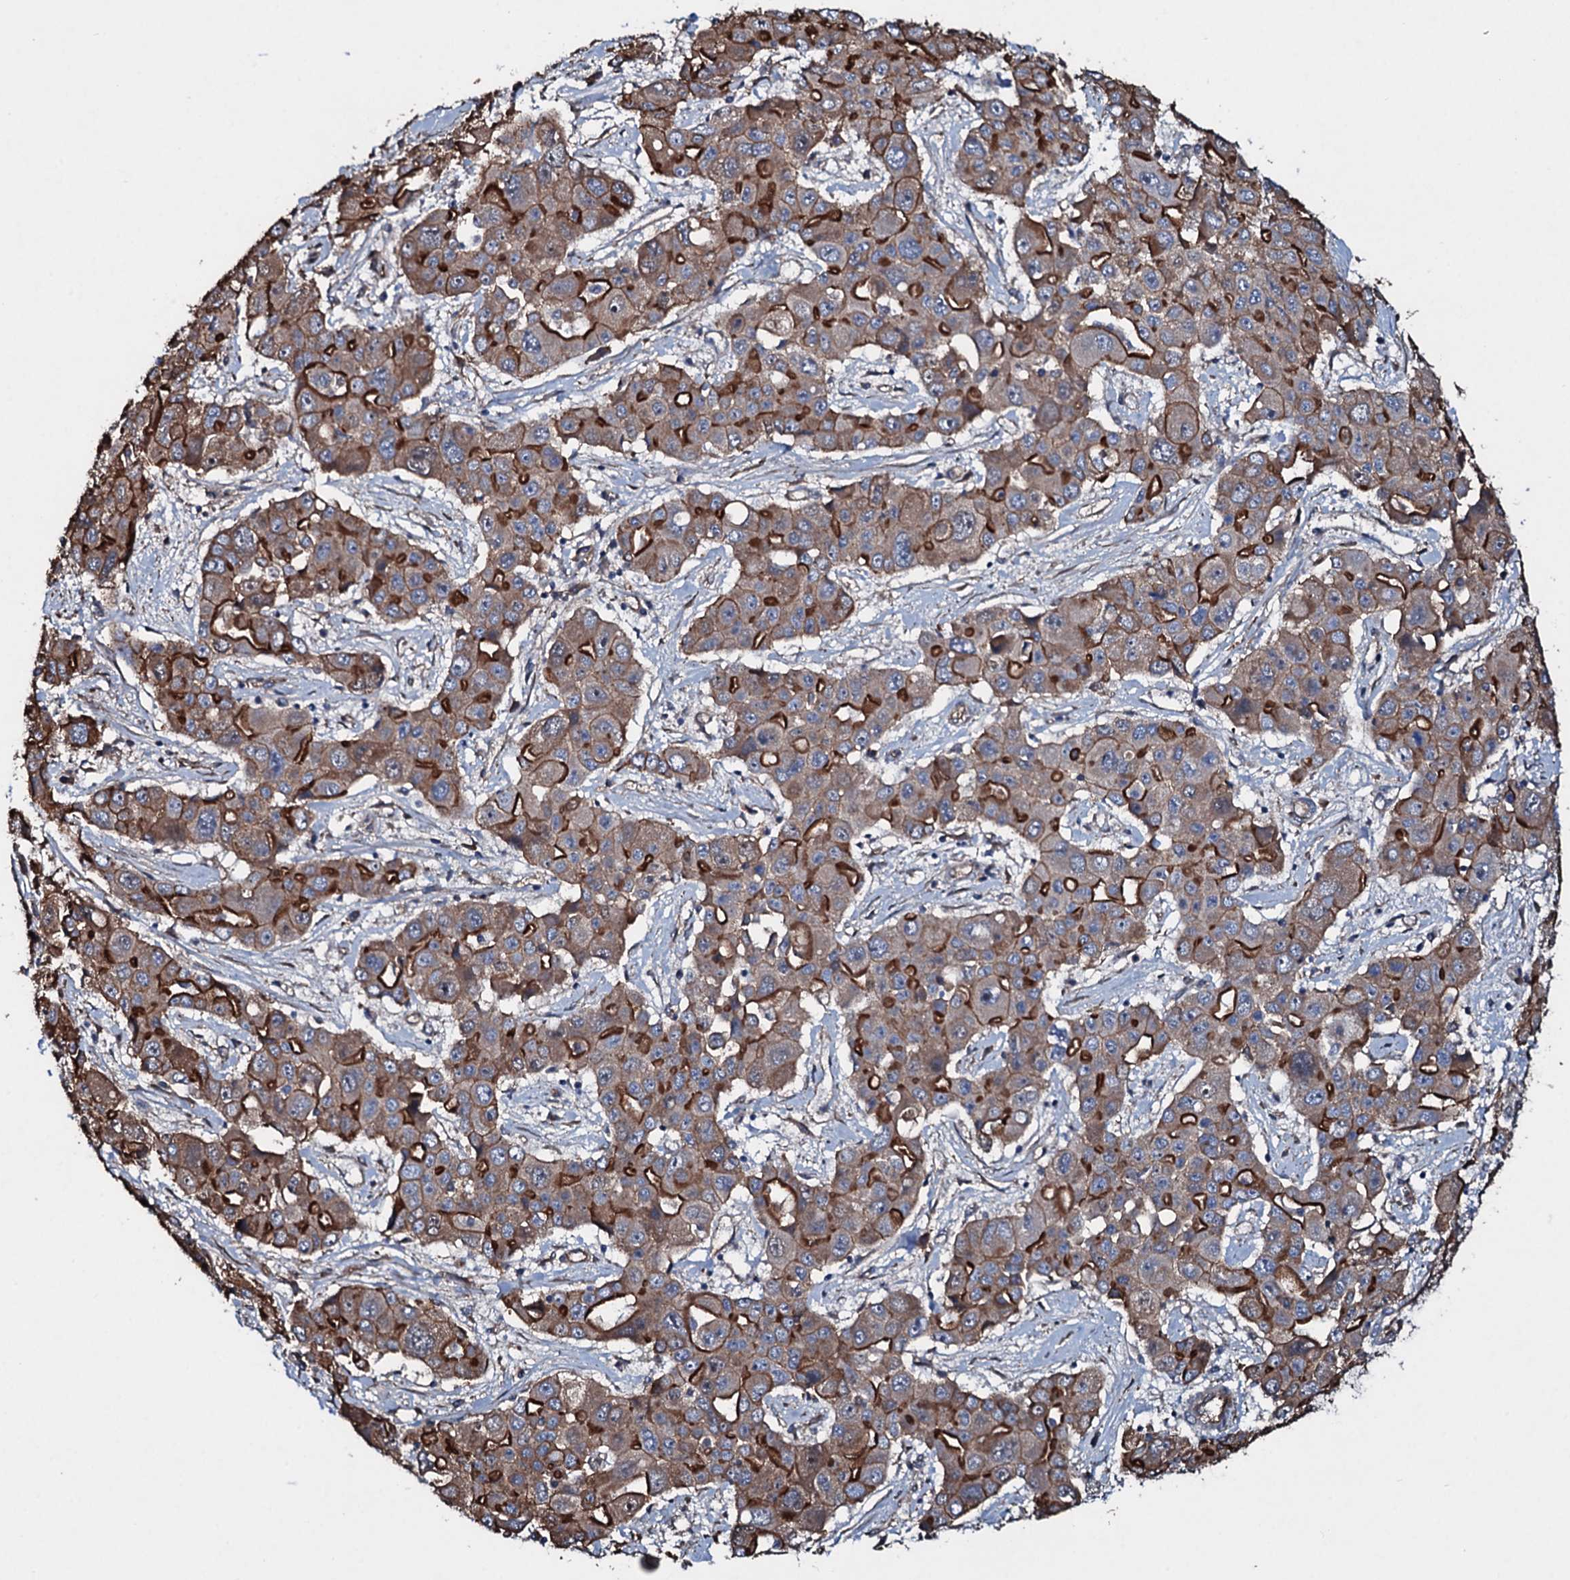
{"staining": {"intensity": "strong", "quantity": "25%-75%", "location": "cytoplasmic/membranous"}, "tissue": "liver cancer", "cell_type": "Tumor cells", "image_type": "cancer", "snomed": [{"axis": "morphology", "description": "Cholangiocarcinoma"}, {"axis": "topography", "description": "Liver"}], "caption": "There is high levels of strong cytoplasmic/membranous positivity in tumor cells of liver cancer (cholangiocarcinoma), as demonstrated by immunohistochemical staining (brown color).", "gene": "DMAC2", "patient": {"sex": "male", "age": 67}}